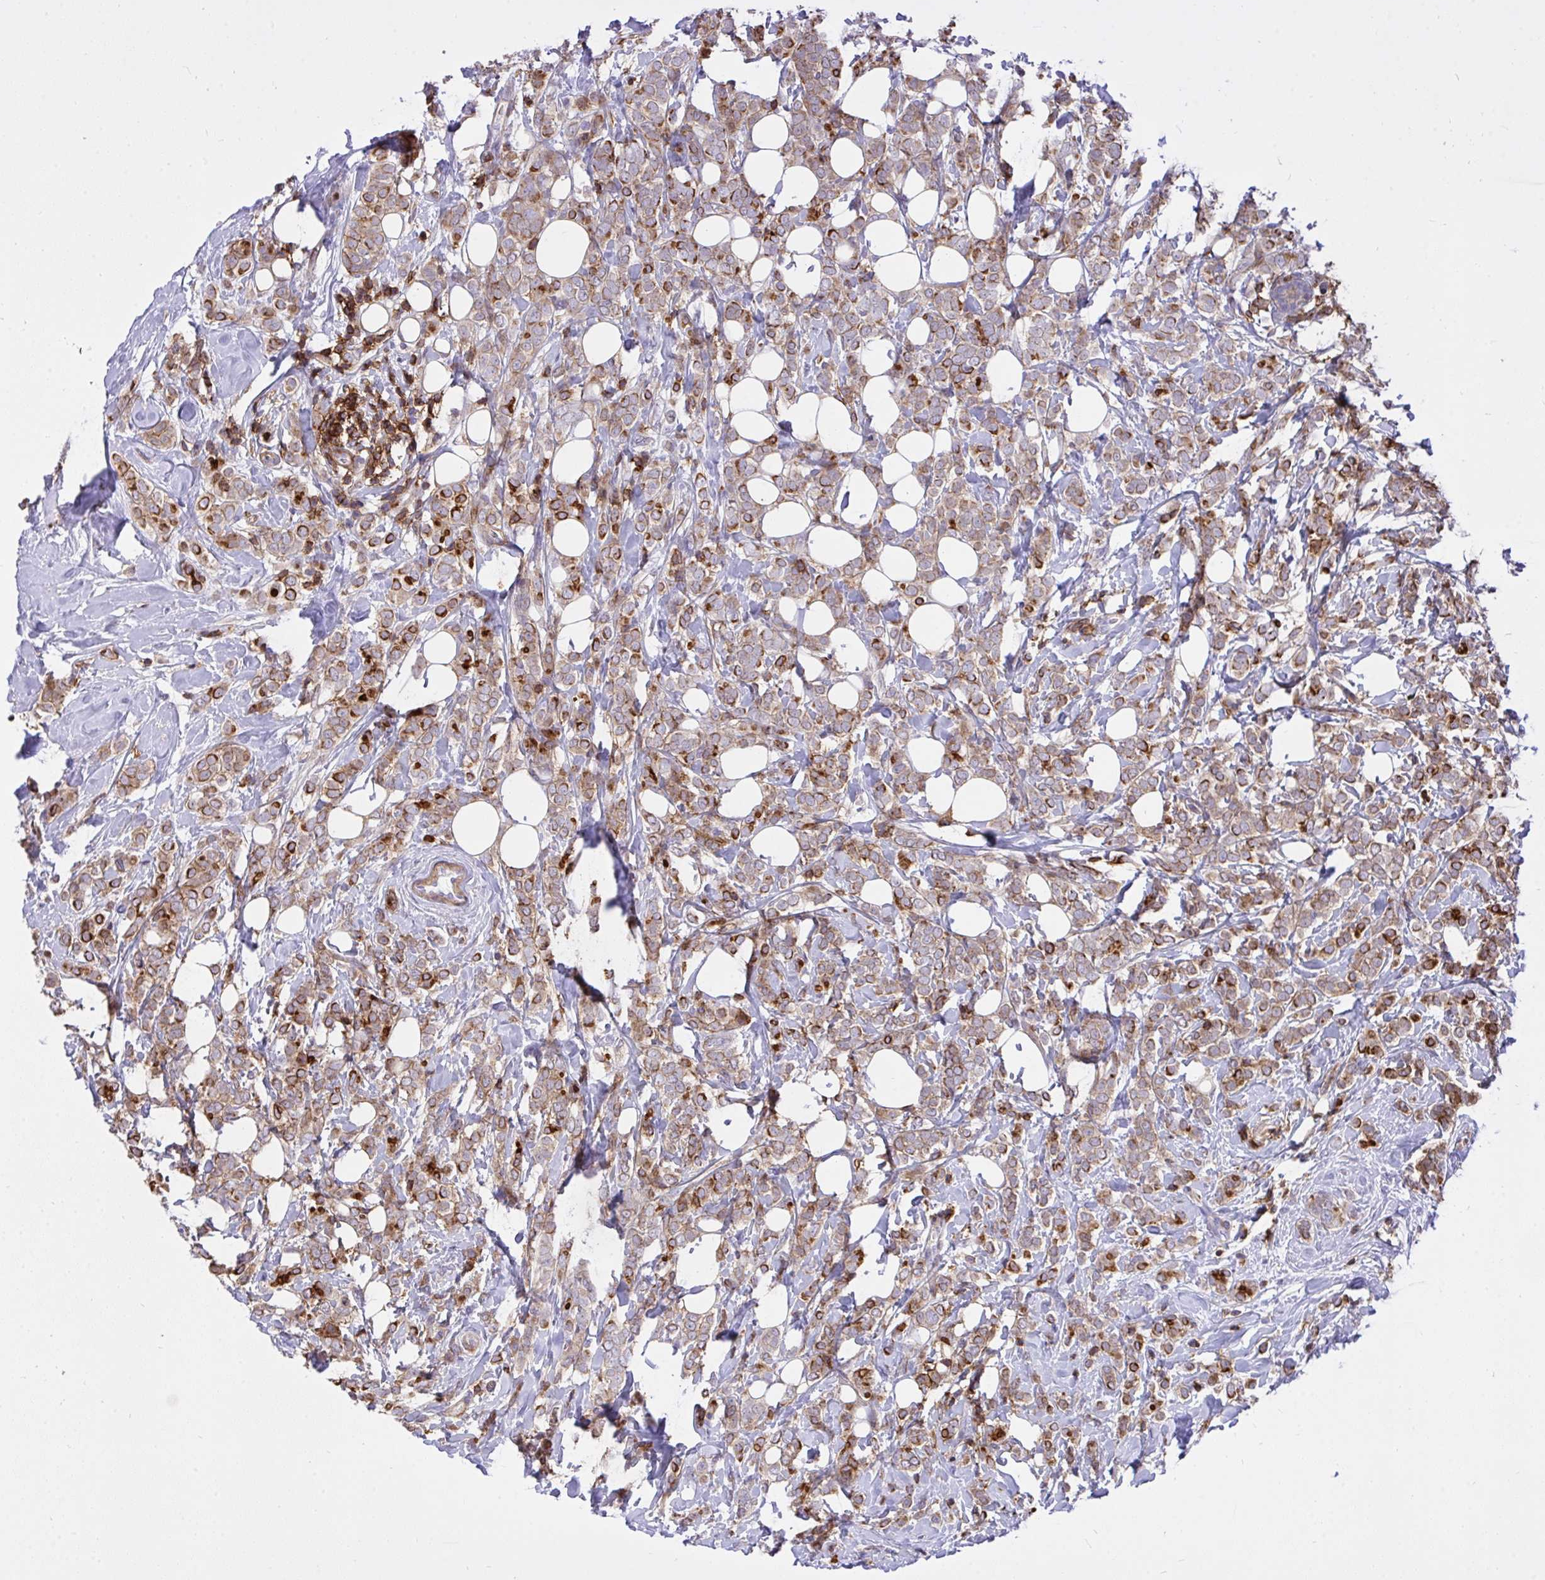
{"staining": {"intensity": "moderate", "quantity": ">75%", "location": "cytoplasmic/membranous"}, "tissue": "breast cancer", "cell_type": "Tumor cells", "image_type": "cancer", "snomed": [{"axis": "morphology", "description": "Lobular carcinoma"}, {"axis": "topography", "description": "Breast"}], "caption": "Immunohistochemical staining of human breast cancer (lobular carcinoma) reveals moderate cytoplasmic/membranous protein staining in approximately >75% of tumor cells.", "gene": "ERI1", "patient": {"sex": "female", "age": 49}}